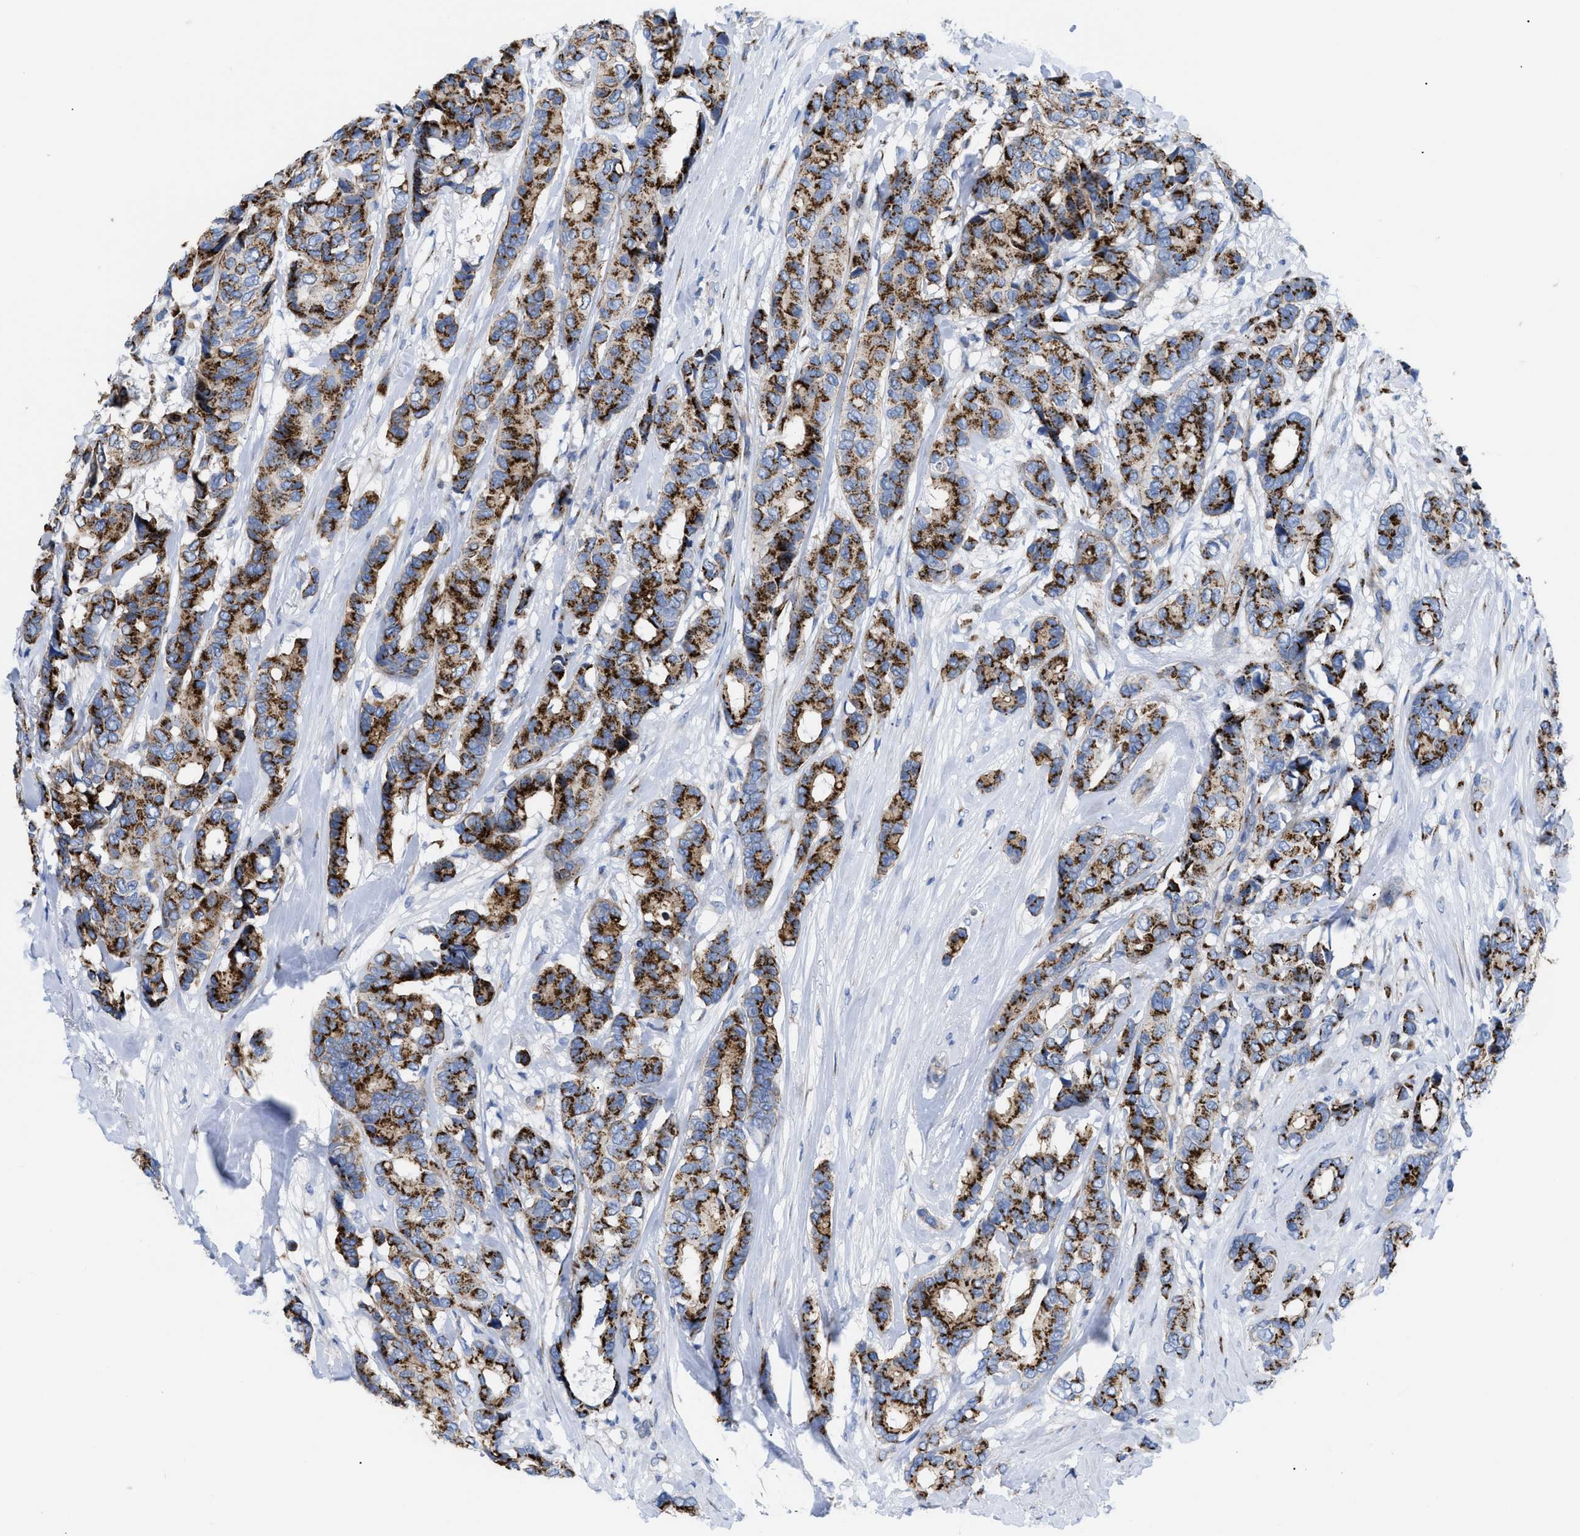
{"staining": {"intensity": "strong", "quantity": ">75%", "location": "cytoplasmic/membranous"}, "tissue": "breast cancer", "cell_type": "Tumor cells", "image_type": "cancer", "snomed": [{"axis": "morphology", "description": "Duct carcinoma"}, {"axis": "topography", "description": "Breast"}], "caption": "A photomicrograph of breast cancer stained for a protein shows strong cytoplasmic/membranous brown staining in tumor cells. (IHC, brightfield microscopy, high magnification).", "gene": "TMEM17", "patient": {"sex": "female", "age": 87}}